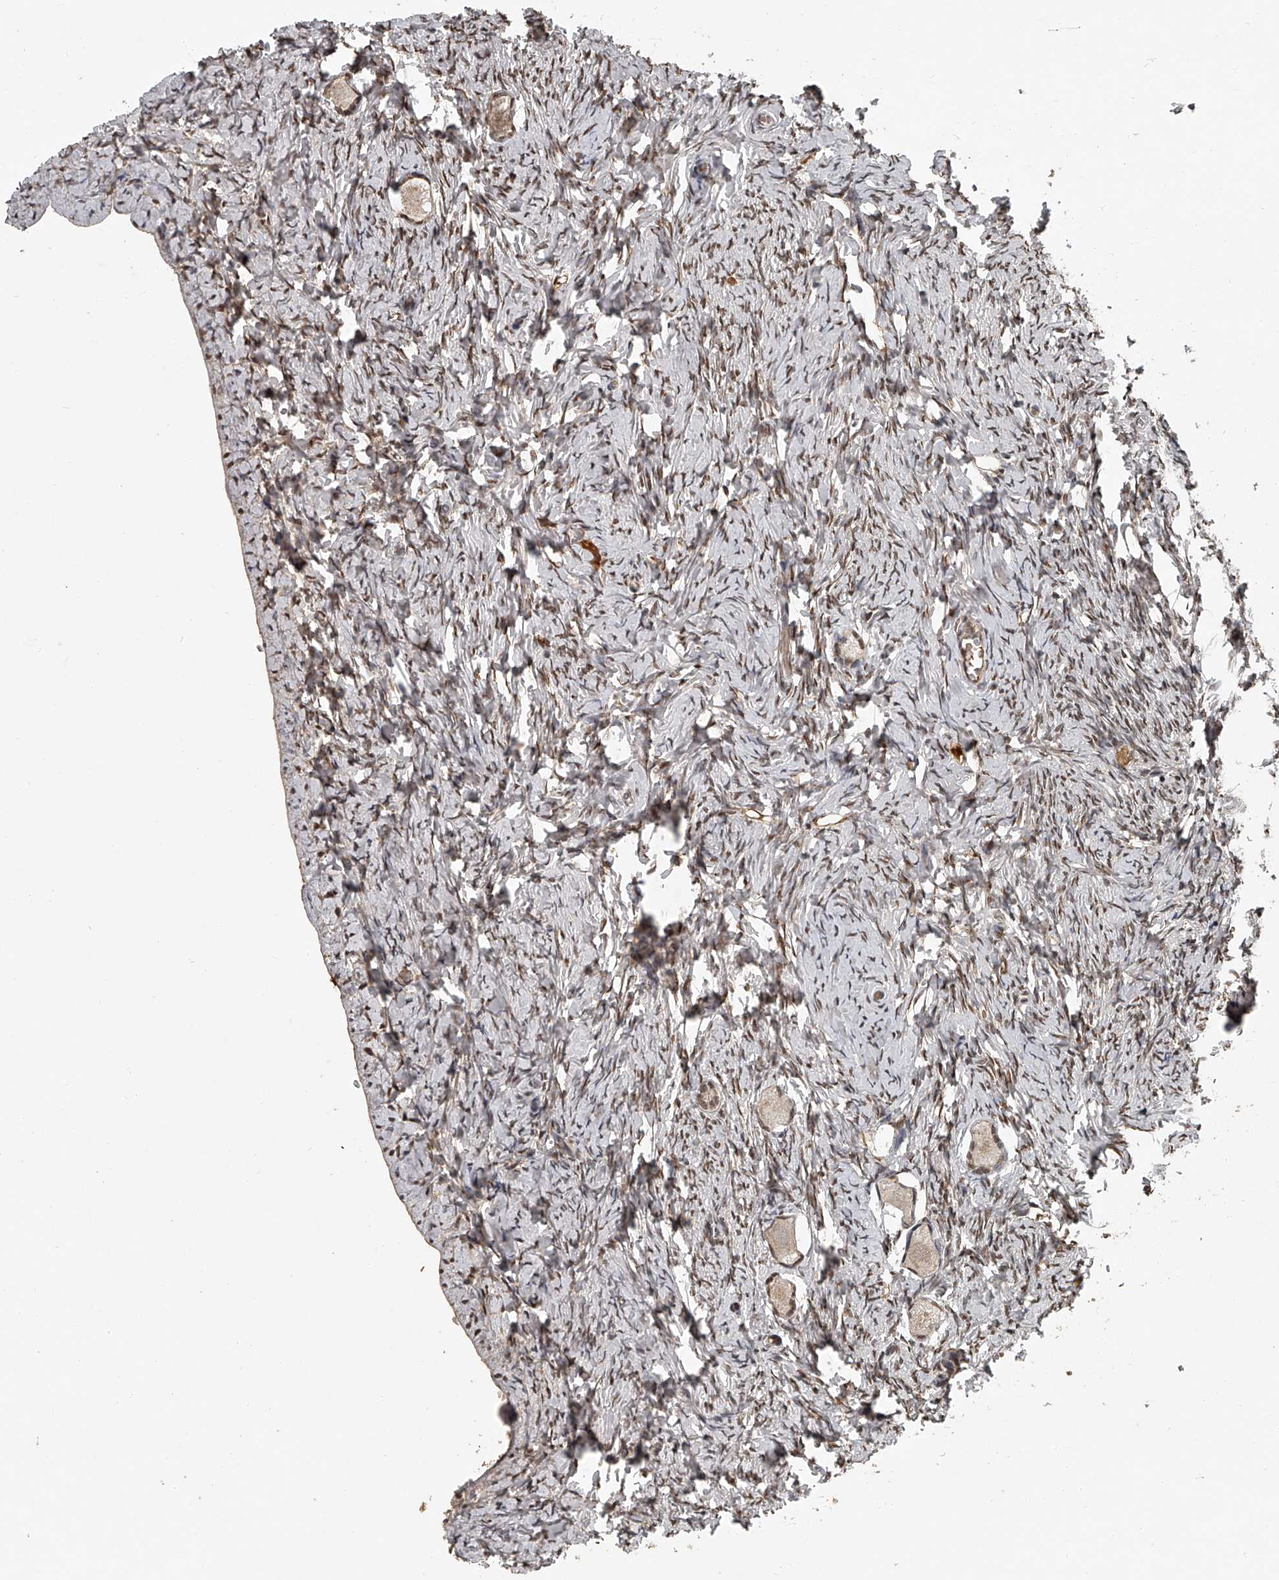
{"staining": {"intensity": "weak", "quantity": ">75%", "location": "nuclear"}, "tissue": "ovary", "cell_type": "Follicle cells", "image_type": "normal", "snomed": [{"axis": "morphology", "description": "Normal tissue, NOS"}, {"axis": "topography", "description": "Ovary"}], "caption": "Protein staining displays weak nuclear expression in approximately >75% of follicle cells in unremarkable ovary. (DAB (3,3'-diaminobenzidine) IHC, brown staining for protein, blue staining for nuclei).", "gene": "PLEKHG1", "patient": {"sex": "female", "age": 27}}